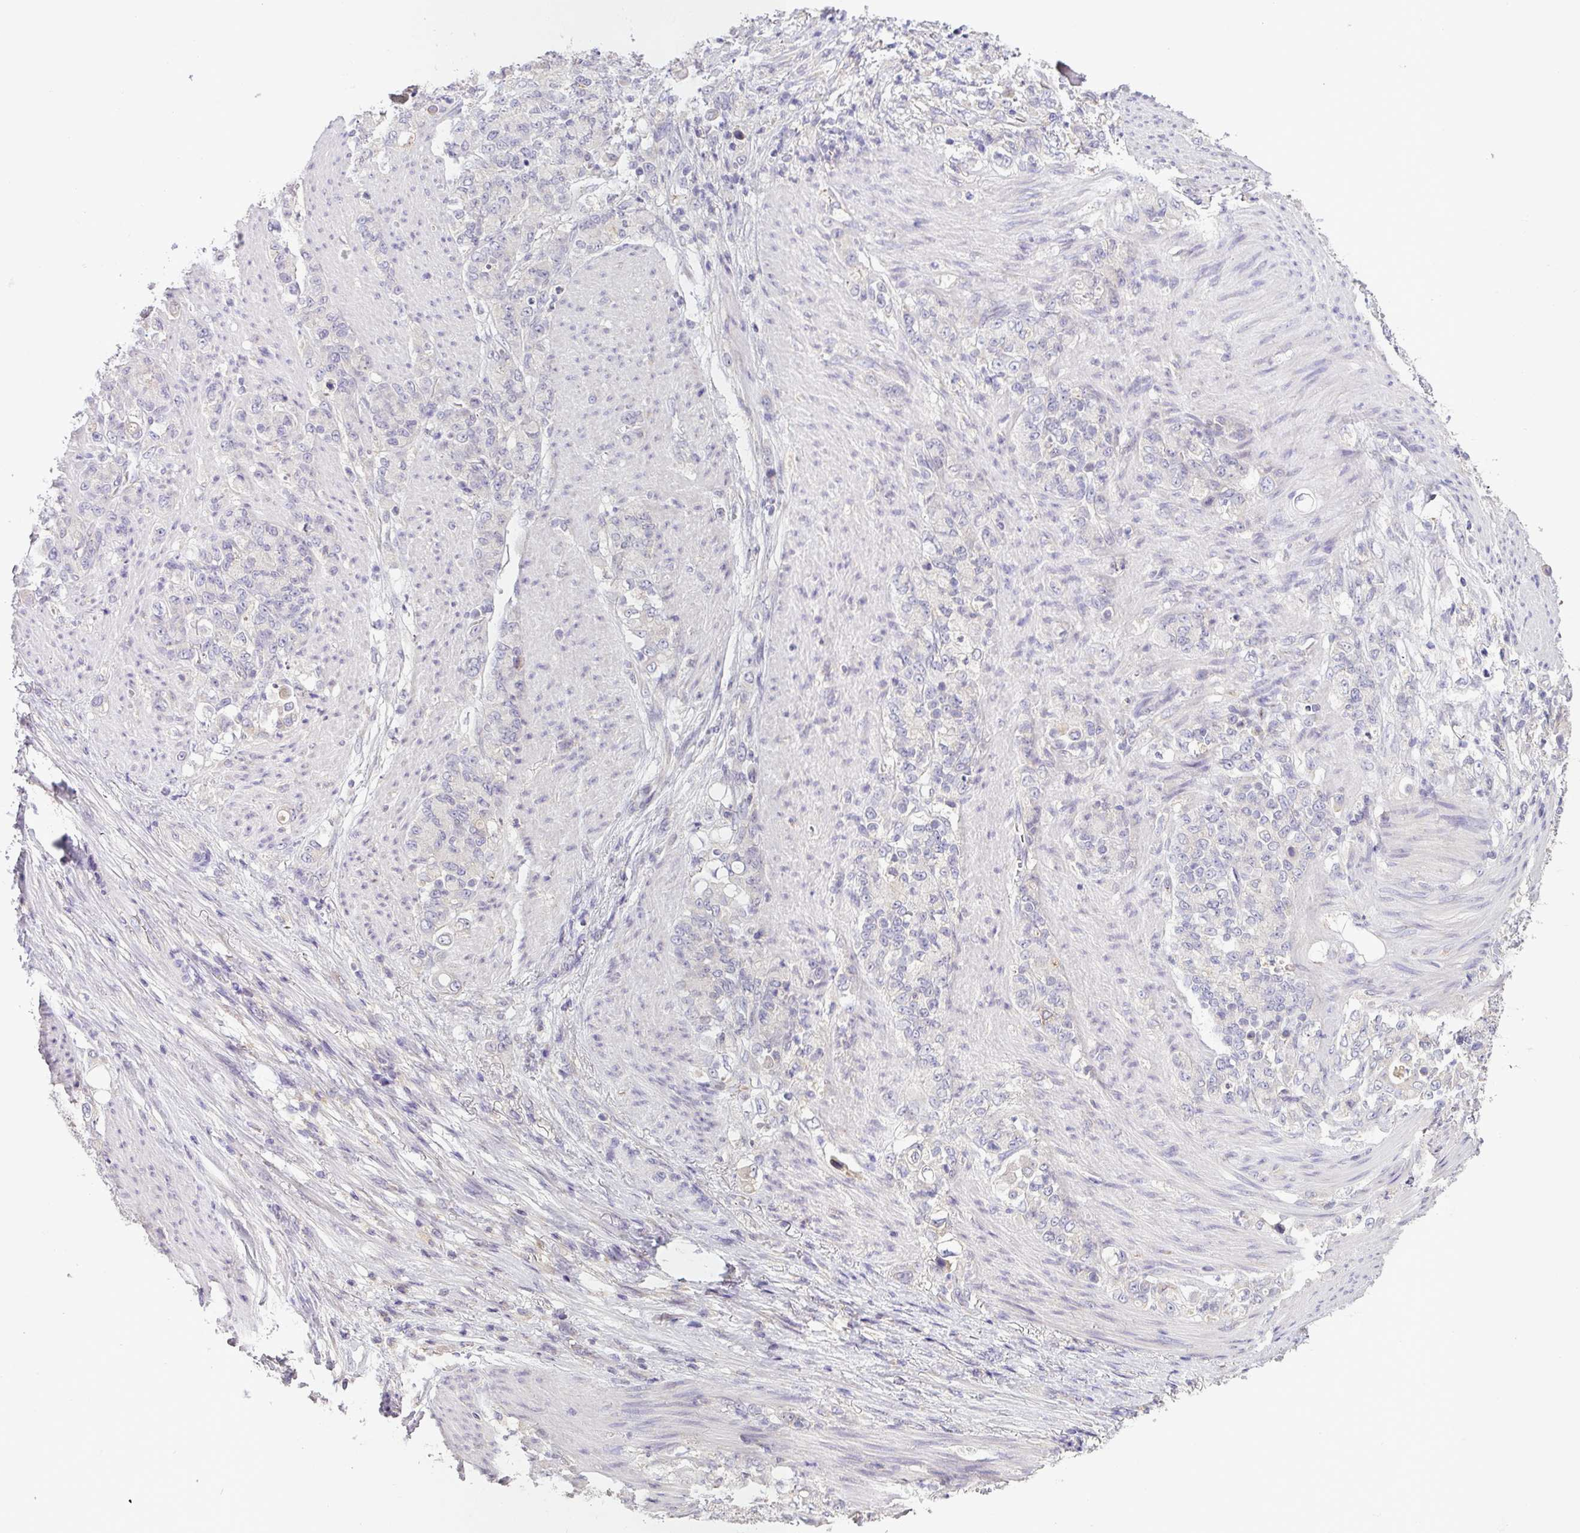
{"staining": {"intensity": "negative", "quantity": "none", "location": "none"}, "tissue": "stomach cancer", "cell_type": "Tumor cells", "image_type": "cancer", "snomed": [{"axis": "morphology", "description": "Adenocarcinoma, NOS"}, {"axis": "topography", "description": "Stomach"}], "caption": "This is an IHC image of human adenocarcinoma (stomach). There is no positivity in tumor cells.", "gene": "SFTPB", "patient": {"sex": "female", "age": 79}}